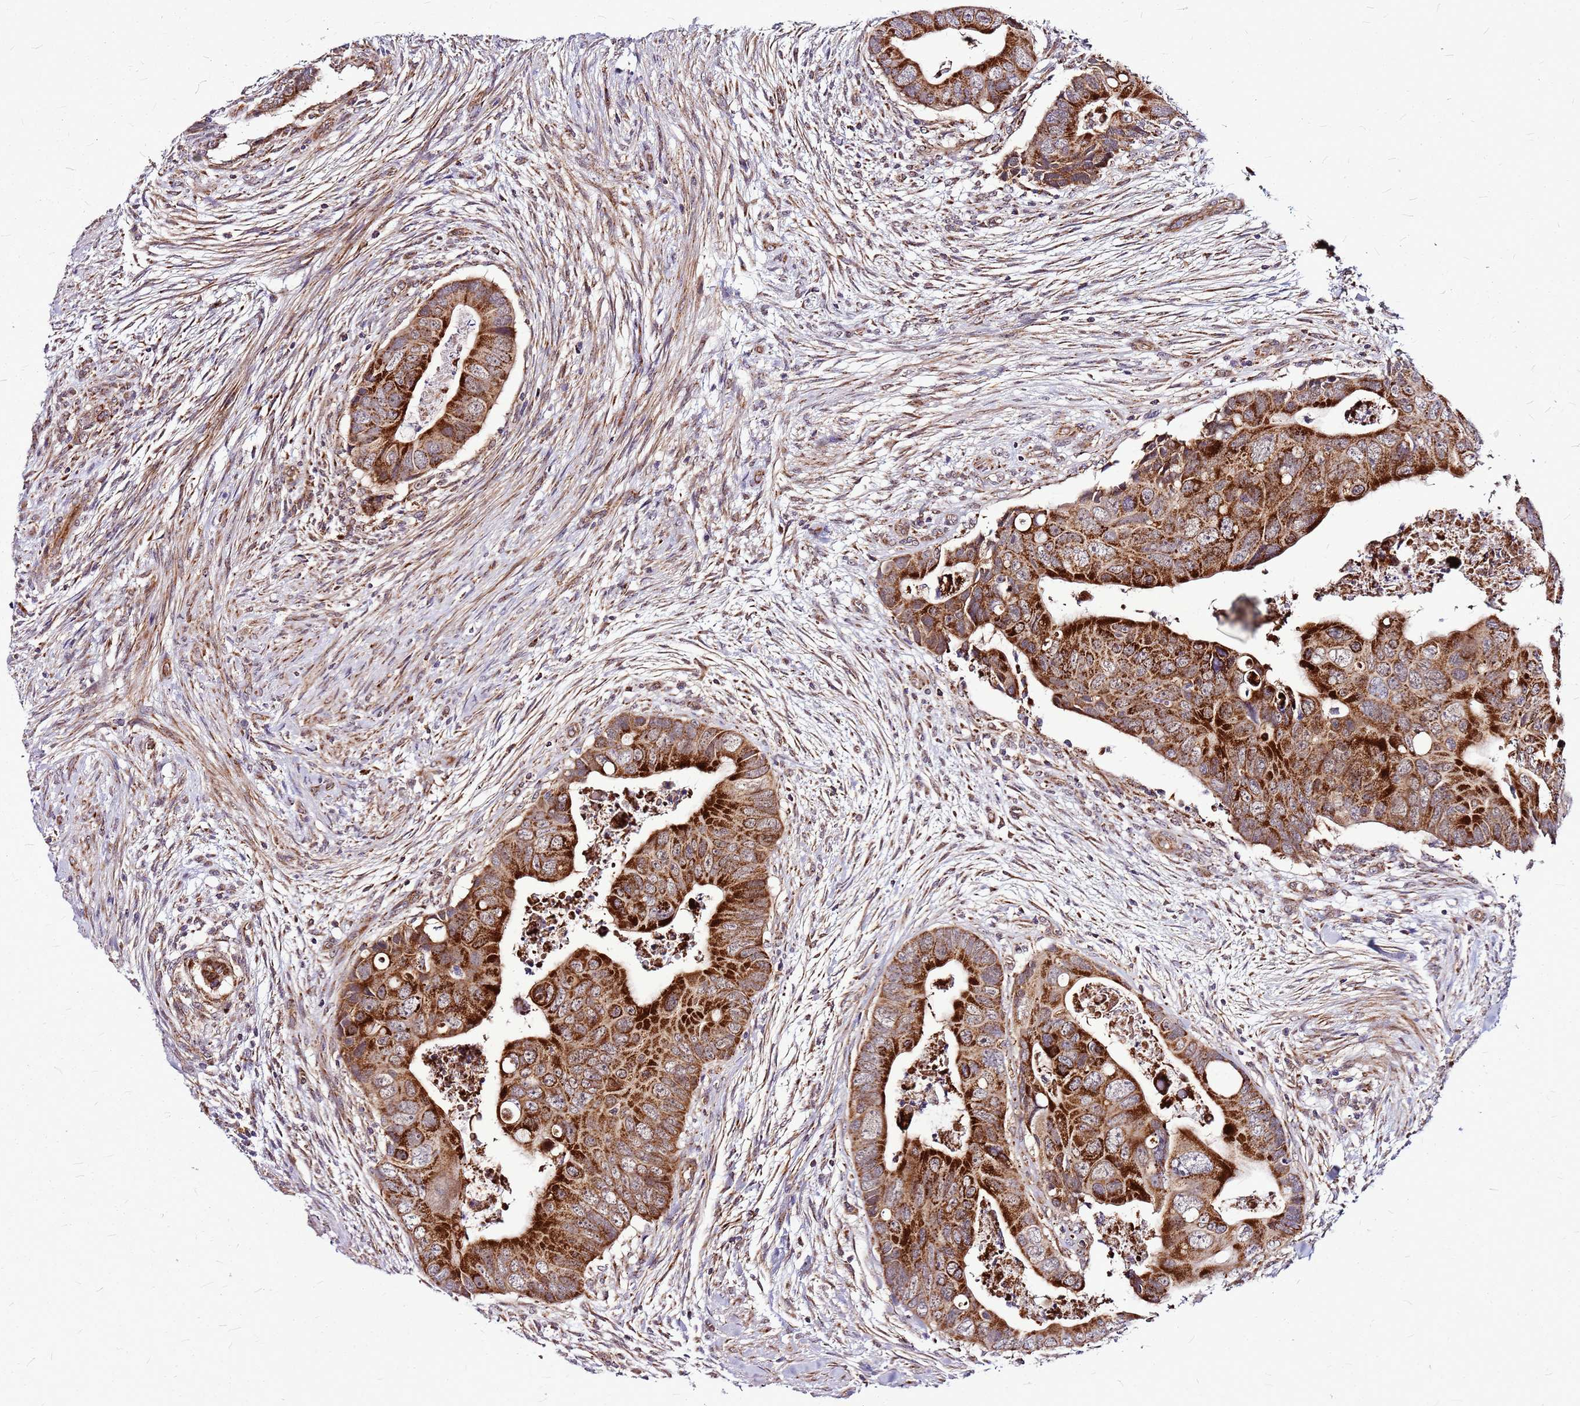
{"staining": {"intensity": "strong", "quantity": ">75%", "location": "cytoplasmic/membranous"}, "tissue": "colorectal cancer", "cell_type": "Tumor cells", "image_type": "cancer", "snomed": [{"axis": "morphology", "description": "Adenocarcinoma, NOS"}, {"axis": "topography", "description": "Rectum"}], "caption": "Immunohistochemical staining of colorectal cancer (adenocarcinoma) reveals high levels of strong cytoplasmic/membranous staining in approximately >75% of tumor cells.", "gene": "OR51T1", "patient": {"sex": "female", "age": 78}}